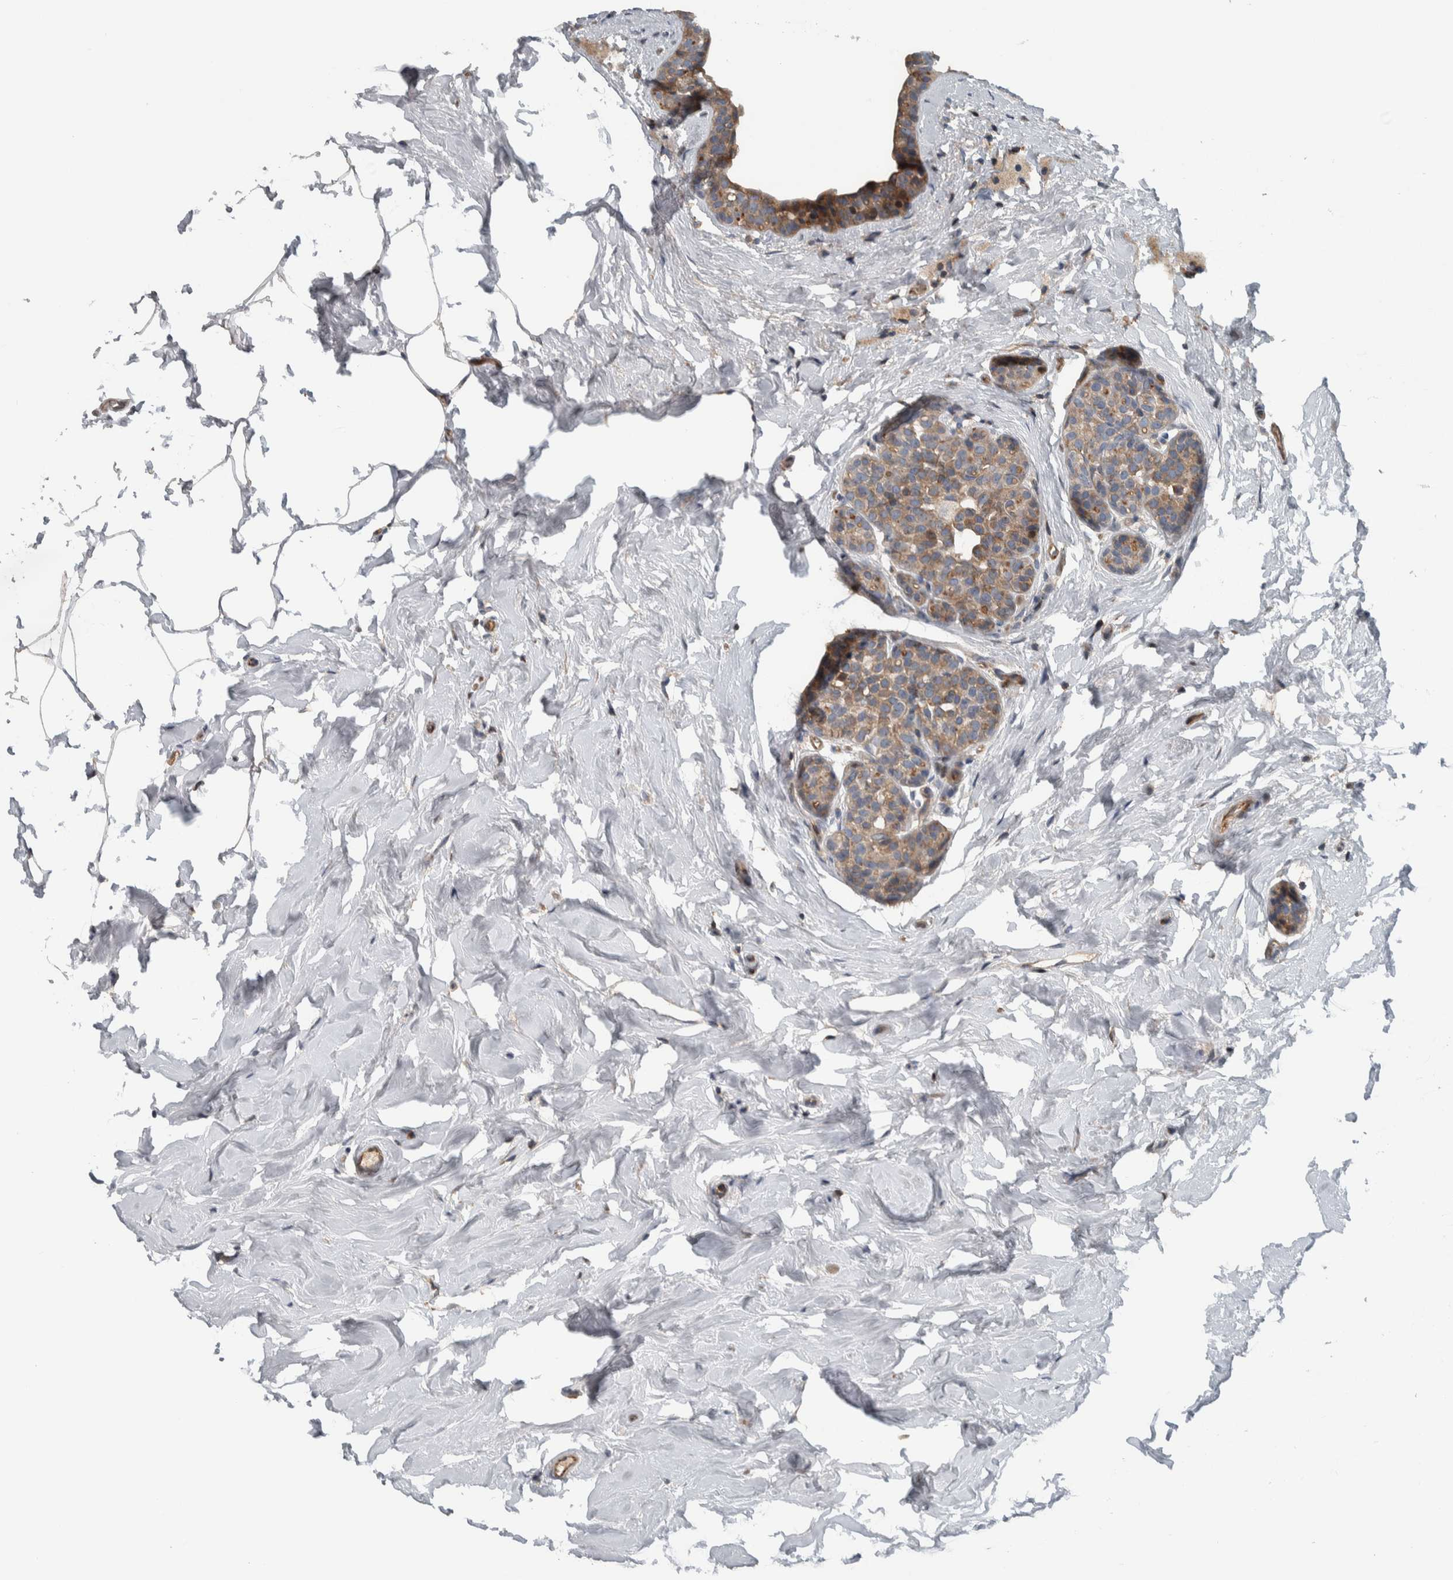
{"staining": {"intensity": "weak", "quantity": ">75%", "location": "cytoplasmic/membranous"}, "tissue": "breast cancer", "cell_type": "Tumor cells", "image_type": "cancer", "snomed": [{"axis": "morphology", "description": "Duct carcinoma"}, {"axis": "topography", "description": "Breast"}], "caption": "High-power microscopy captured an immunohistochemistry (IHC) image of intraductal carcinoma (breast), revealing weak cytoplasmic/membranous positivity in about >75% of tumor cells.", "gene": "BAIAP2L1", "patient": {"sex": "female", "age": 55}}